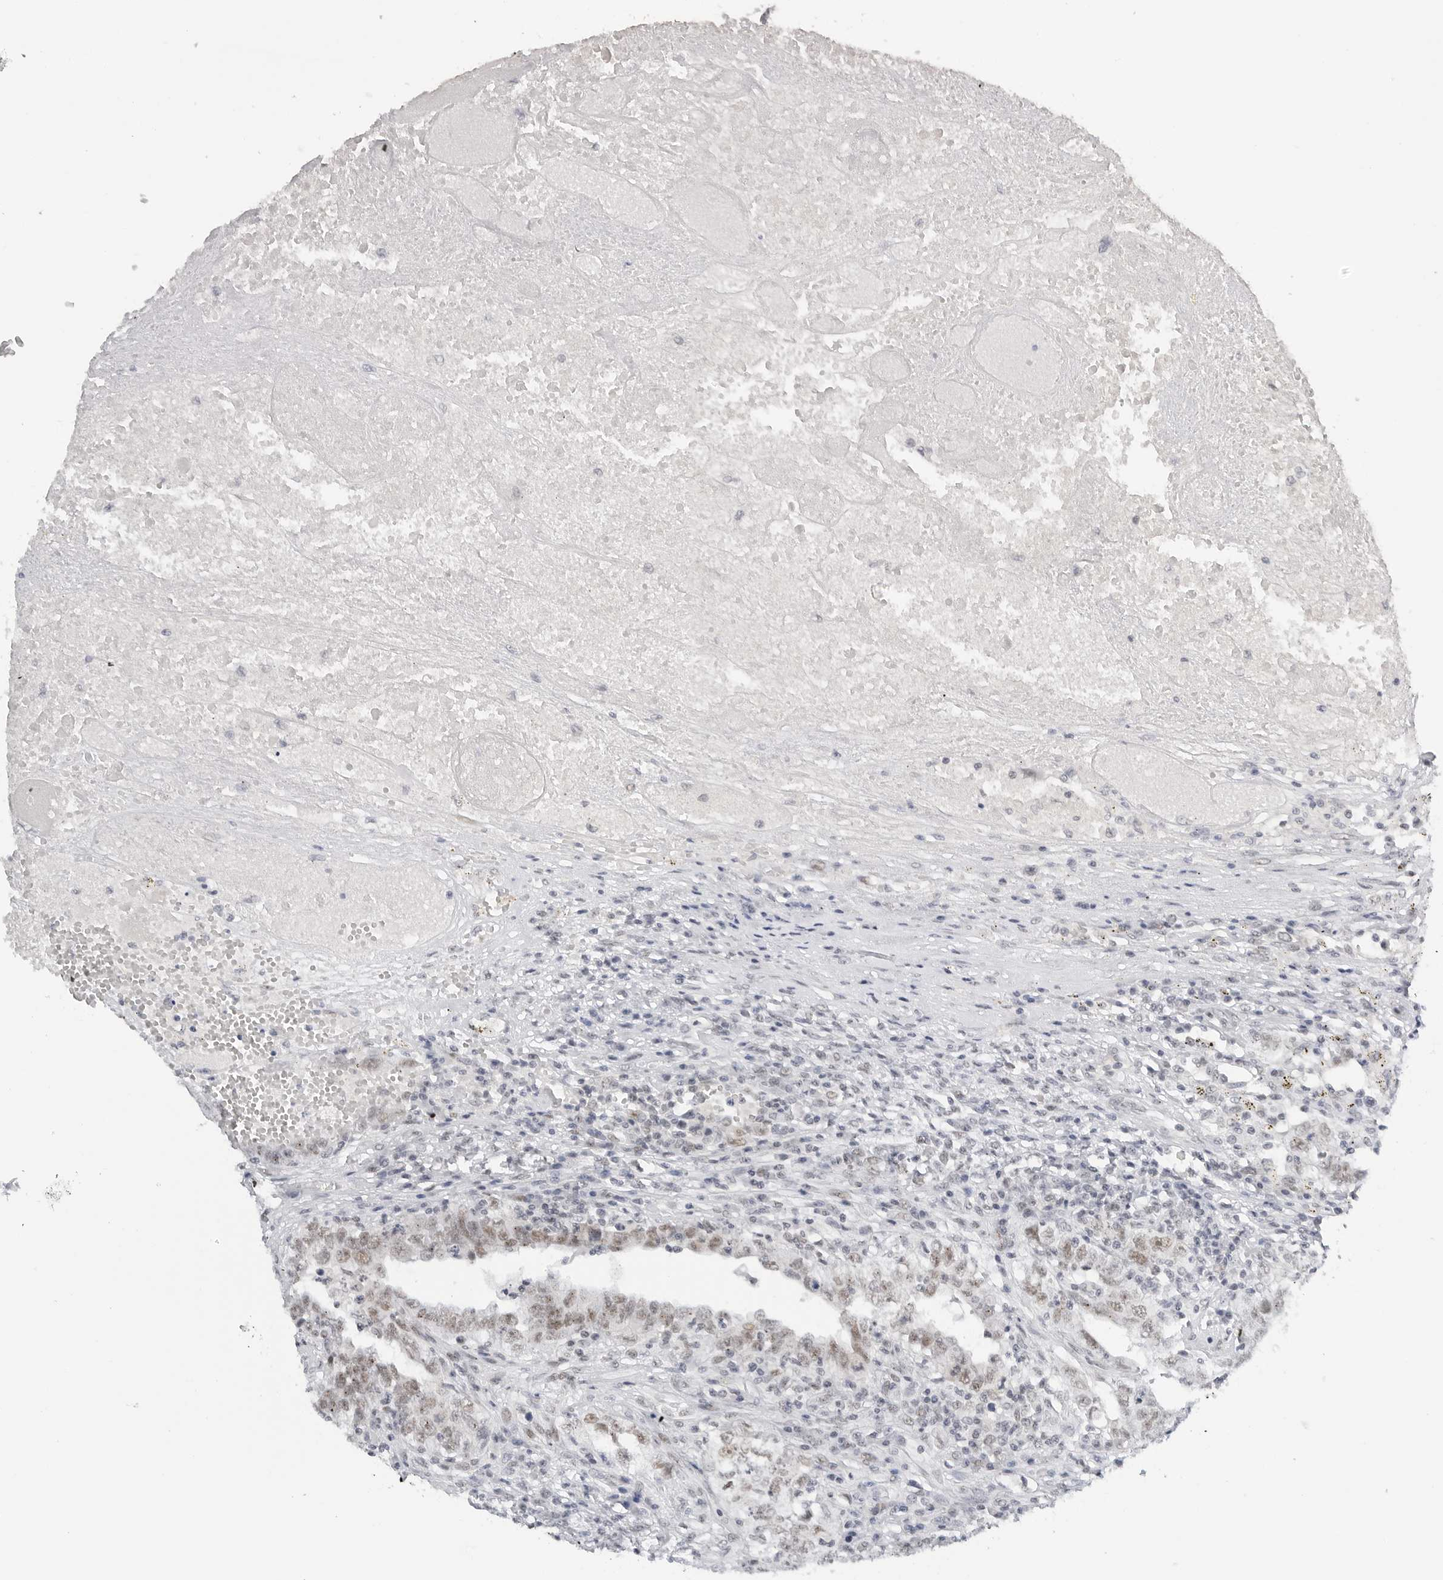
{"staining": {"intensity": "weak", "quantity": "25%-75%", "location": "nuclear"}, "tissue": "testis cancer", "cell_type": "Tumor cells", "image_type": "cancer", "snomed": [{"axis": "morphology", "description": "Carcinoma, Embryonal, NOS"}, {"axis": "topography", "description": "Testis"}], "caption": "A brown stain labels weak nuclear staining of a protein in testis cancer tumor cells. The protein is stained brown, and the nuclei are stained in blue (DAB IHC with brightfield microscopy, high magnification).", "gene": "WRAP53", "patient": {"sex": "male", "age": 26}}